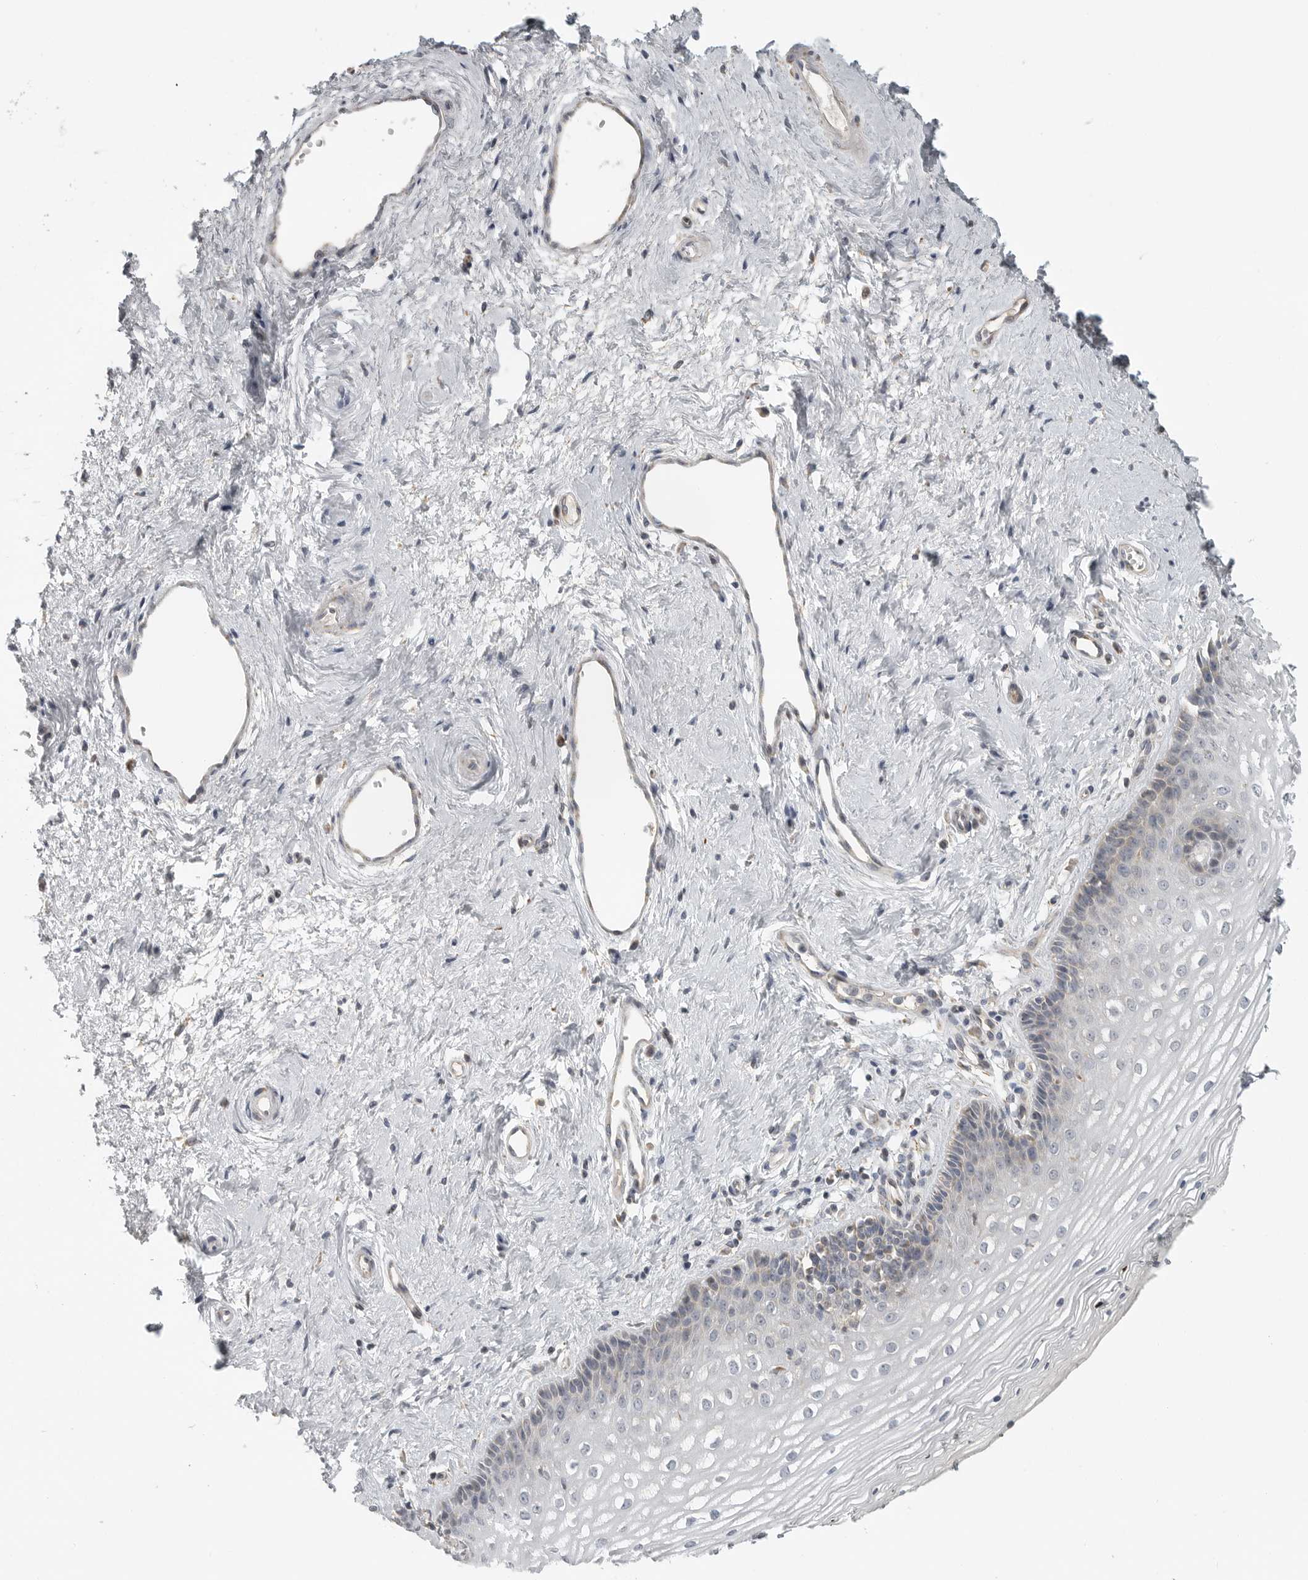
{"staining": {"intensity": "negative", "quantity": "none", "location": "none"}, "tissue": "vagina", "cell_type": "Squamous epithelial cells", "image_type": "normal", "snomed": [{"axis": "morphology", "description": "Normal tissue, NOS"}, {"axis": "topography", "description": "Vagina"}], "caption": "Vagina stained for a protein using immunohistochemistry displays no positivity squamous epithelial cells.", "gene": "RXFP3", "patient": {"sex": "female", "age": 46}}